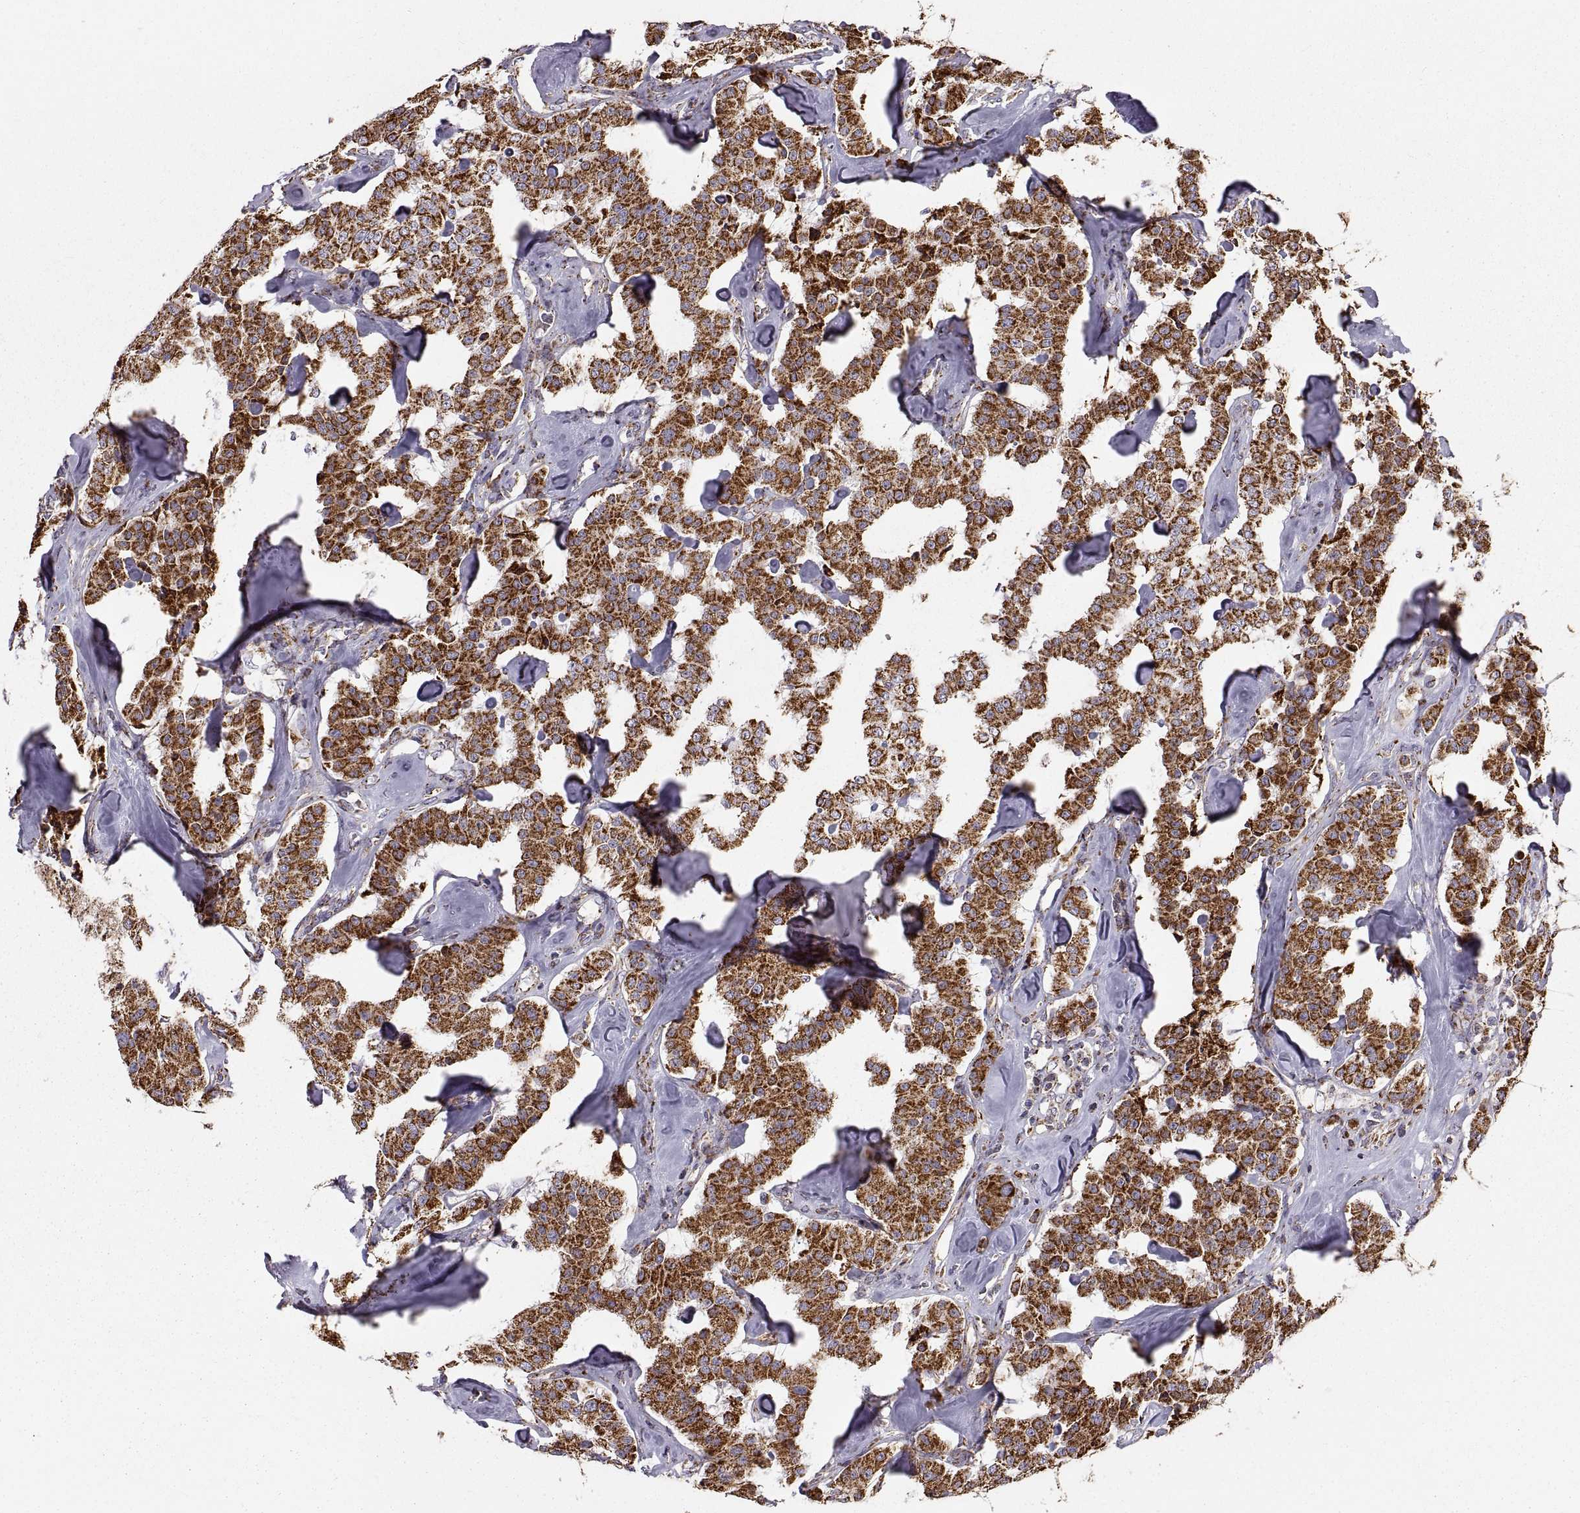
{"staining": {"intensity": "strong", "quantity": ">75%", "location": "cytoplasmic/membranous"}, "tissue": "carcinoid", "cell_type": "Tumor cells", "image_type": "cancer", "snomed": [{"axis": "morphology", "description": "Carcinoid, malignant, NOS"}, {"axis": "topography", "description": "Pancreas"}], "caption": "There is high levels of strong cytoplasmic/membranous staining in tumor cells of malignant carcinoid, as demonstrated by immunohistochemical staining (brown color).", "gene": "ARSD", "patient": {"sex": "male", "age": 41}}